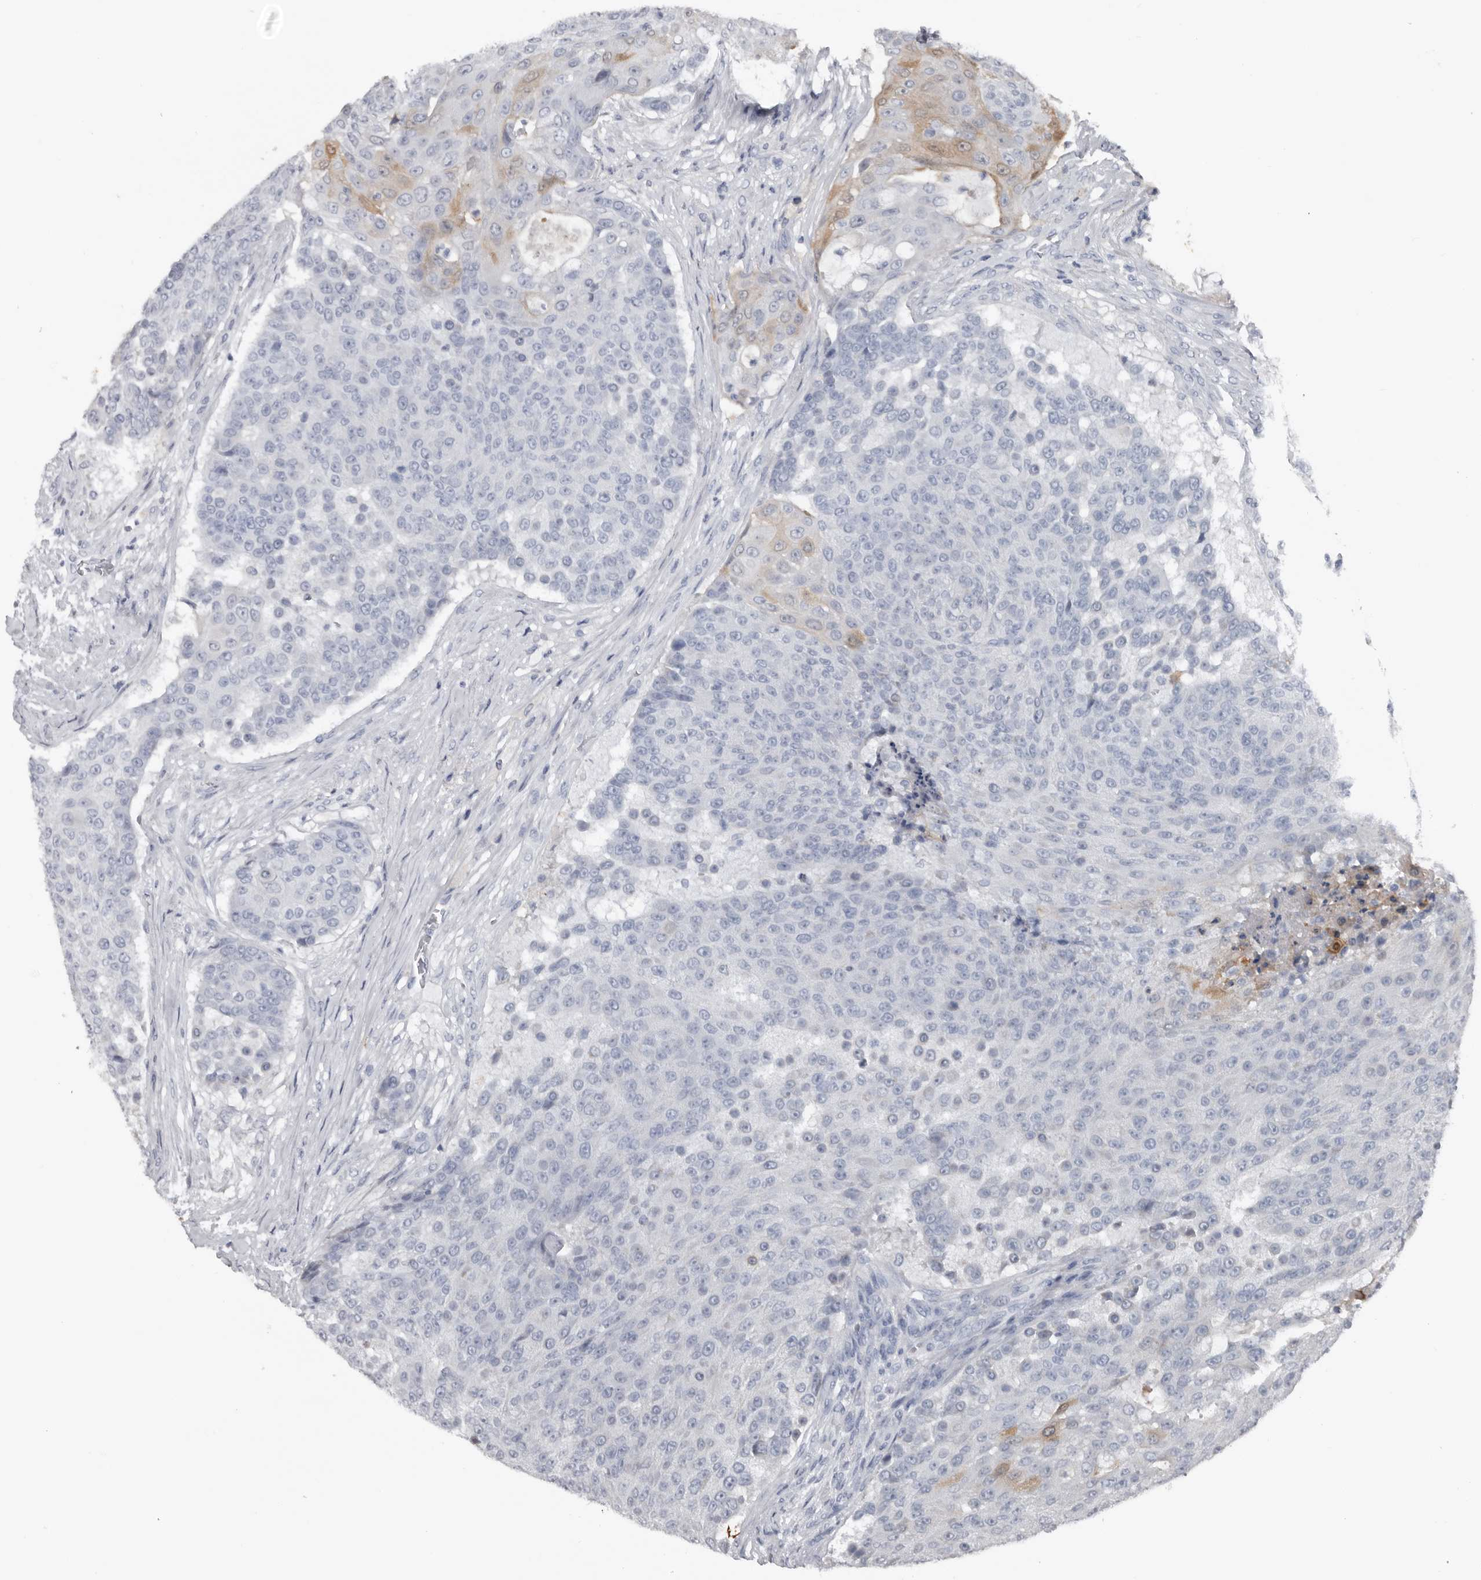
{"staining": {"intensity": "weak", "quantity": "<25%", "location": "cytoplasmic/membranous"}, "tissue": "urothelial cancer", "cell_type": "Tumor cells", "image_type": "cancer", "snomed": [{"axis": "morphology", "description": "Urothelial carcinoma, High grade"}, {"axis": "topography", "description": "Urinary bladder"}], "caption": "This is an IHC photomicrograph of human urothelial cancer. There is no expression in tumor cells.", "gene": "FABP7", "patient": {"sex": "female", "age": 63}}